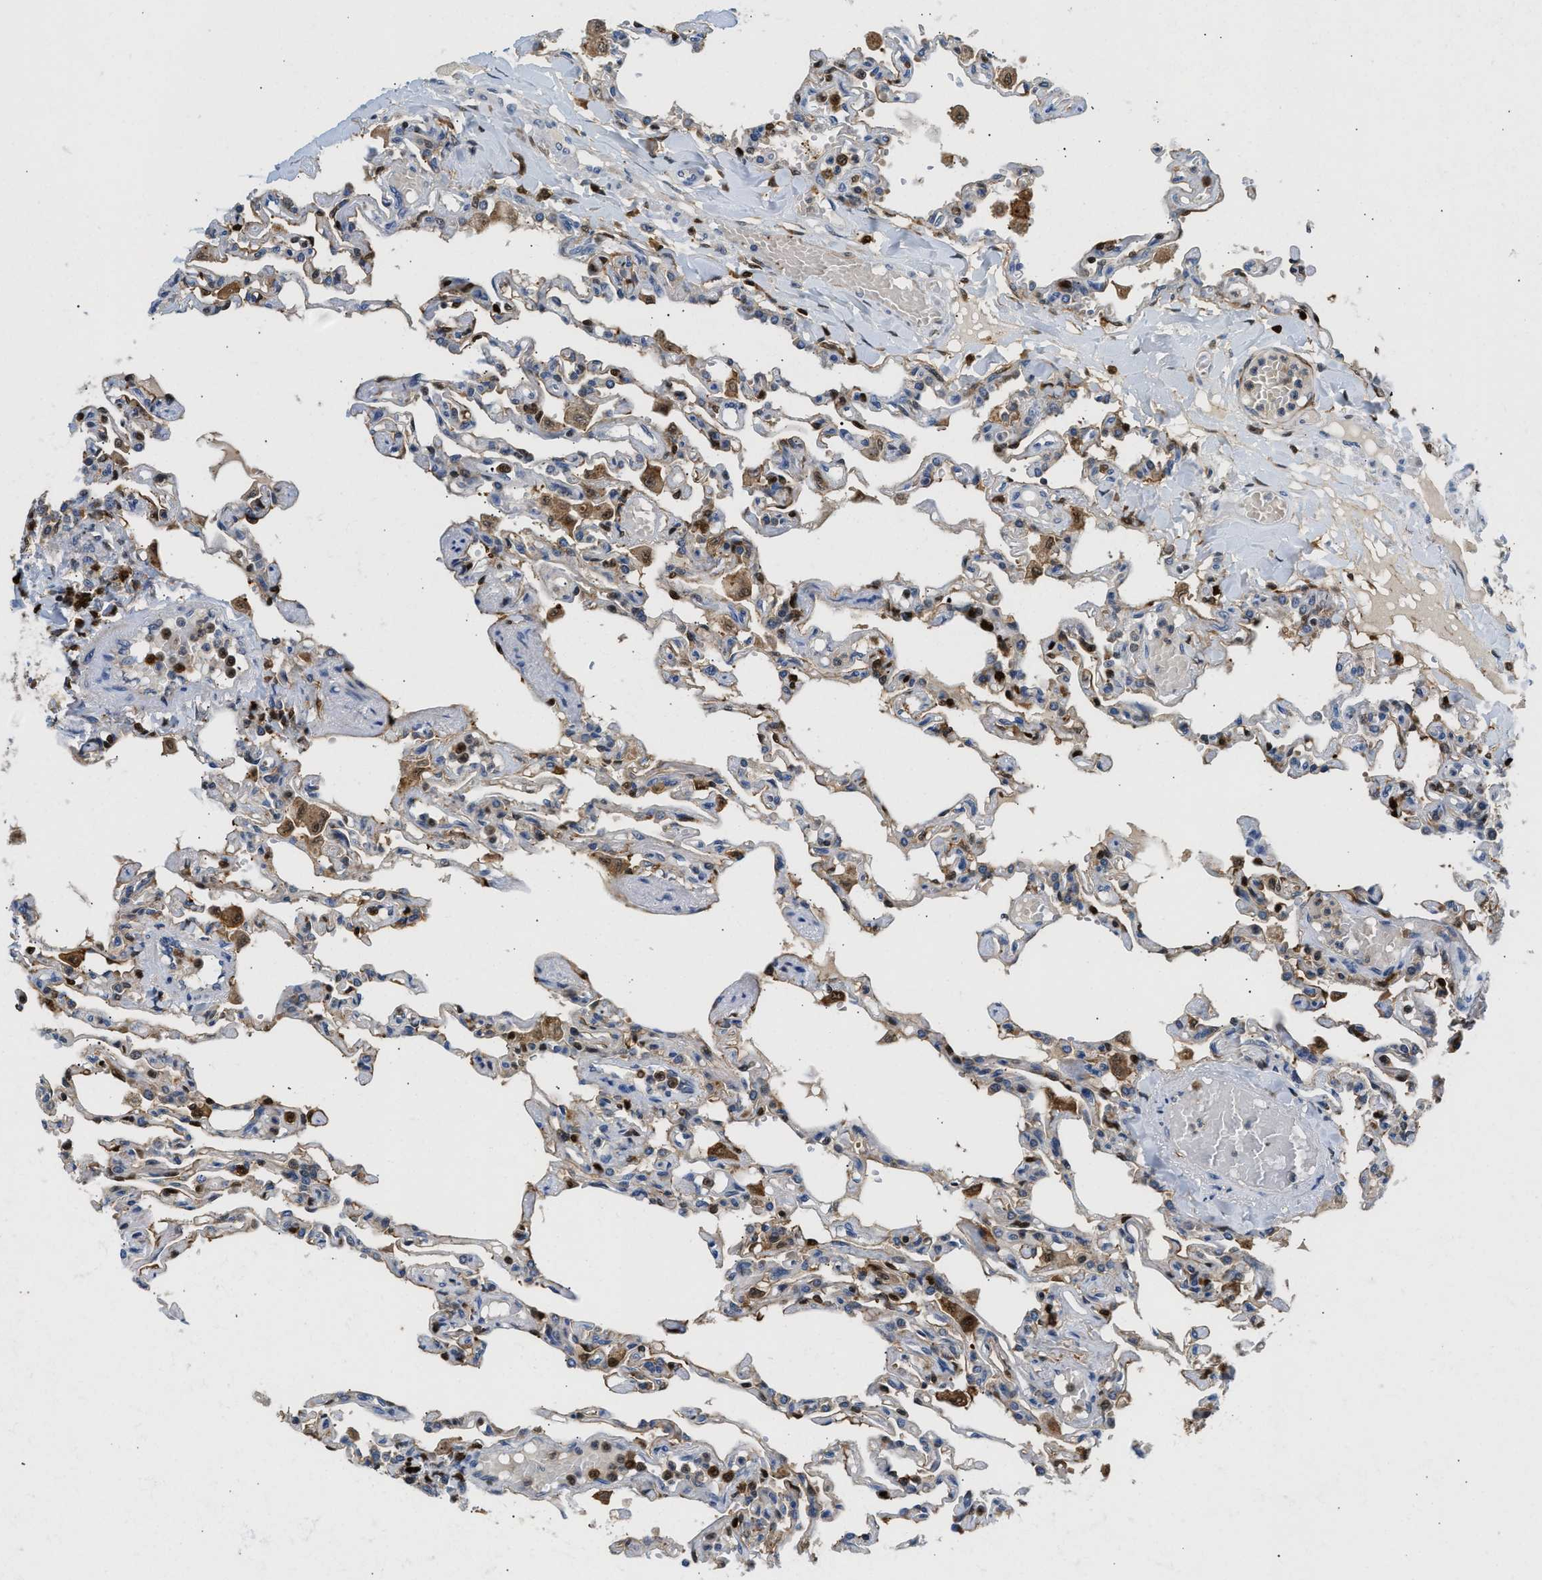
{"staining": {"intensity": "moderate", "quantity": "25%-75%", "location": "cytoplasmic/membranous,nuclear"}, "tissue": "lung", "cell_type": "Alveolar cells", "image_type": "normal", "snomed": [{"axis": "morphology", "description": "Normal tissue, NOS"}, {"axis": "topography", "description": "Lung"}], "caption": "Alveolar cells display medium levels of moderate cytoplasmic/membranous,nuclear staining in approximately 25%-75% of cells in unremarkable human lung.", "gene": "SLIT2", "patient": {"sex": "male", "age": 21}}